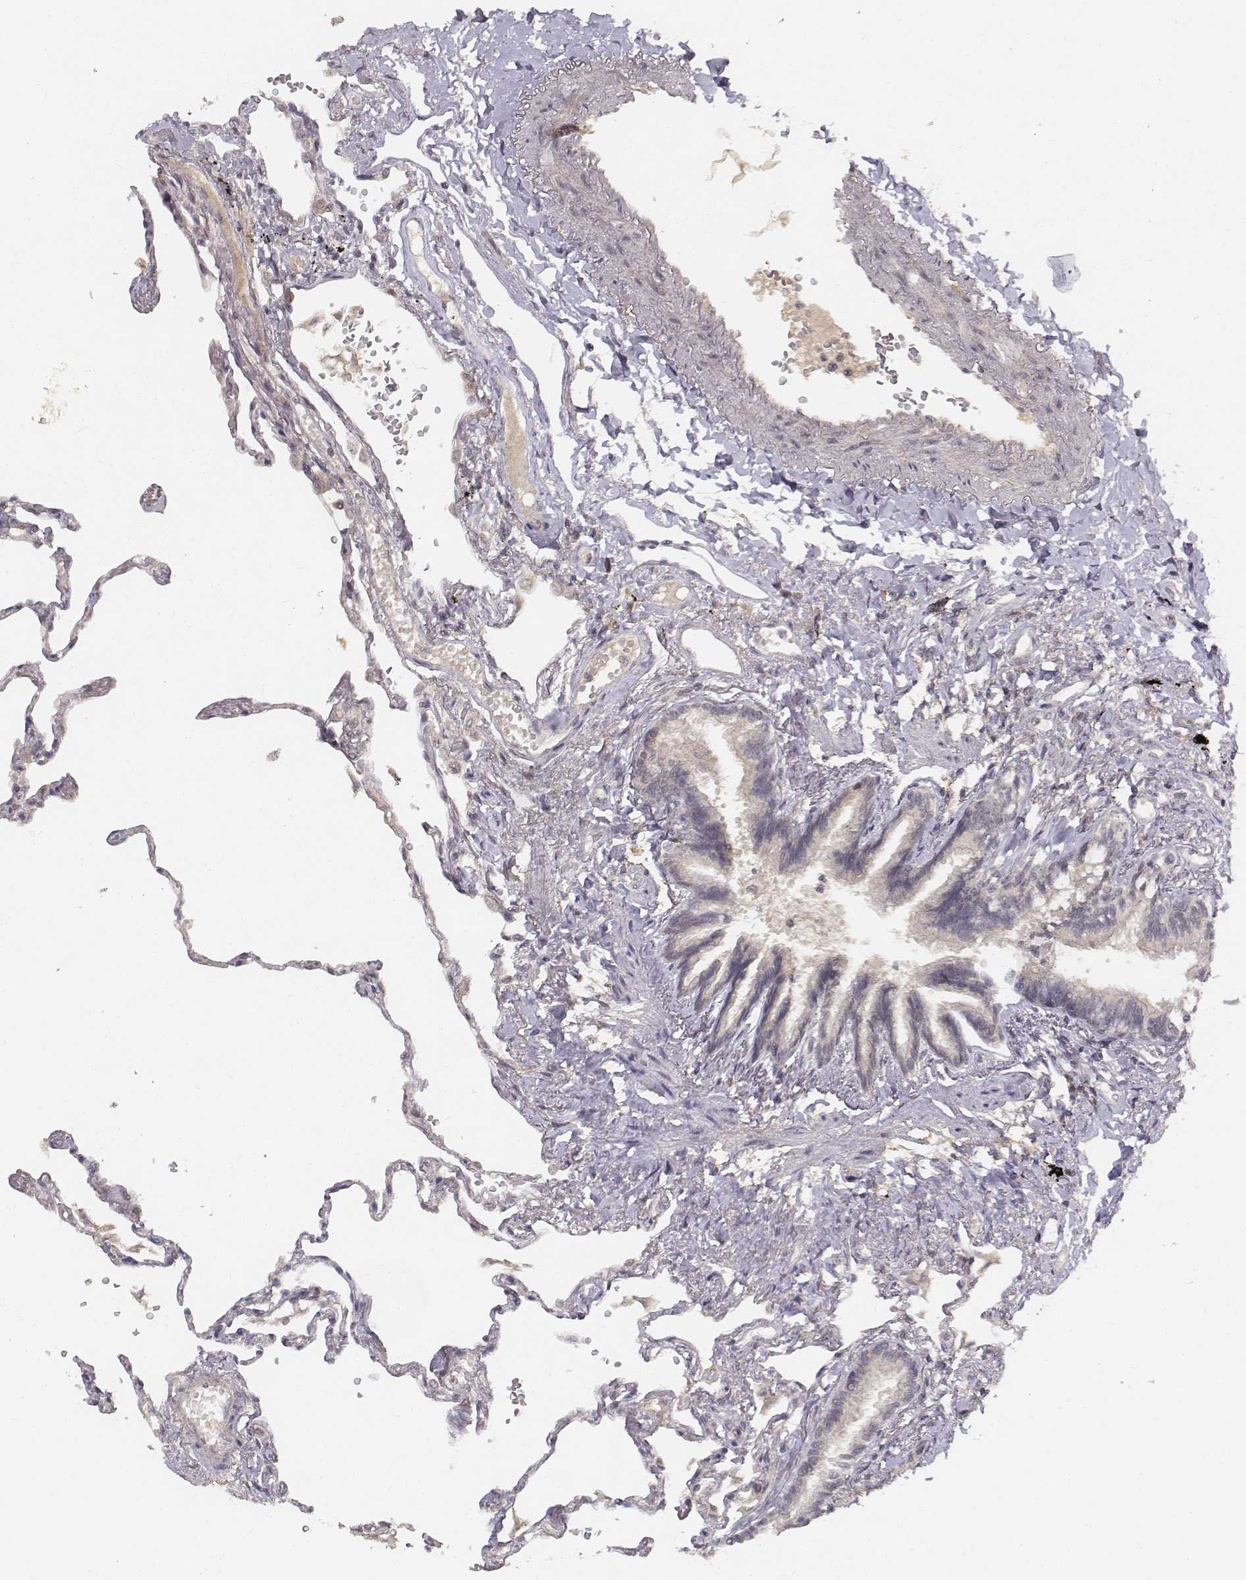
{"staining": {"intensity": "negative", "quantity": "none", "location": "none"}, "tissue": "lung", "cell_type": "Alveolar cells", "image_type": "normal", "snomed": [{"axis": "morphology", "description": "Normal tissue, NOS"}, {"axis": "topography", "description": "Lung"}], "caption": "Lung was stained to show a protein in brown. There is no significant staining in alveolar cells. The staining is performed using DAB (3,3'-diaminobenzidine) brown chromogen with nuclei counter-stained in using hematoxylin.", "gene": "FANCD2", "patient": {"sex": "male", "age": 78}}